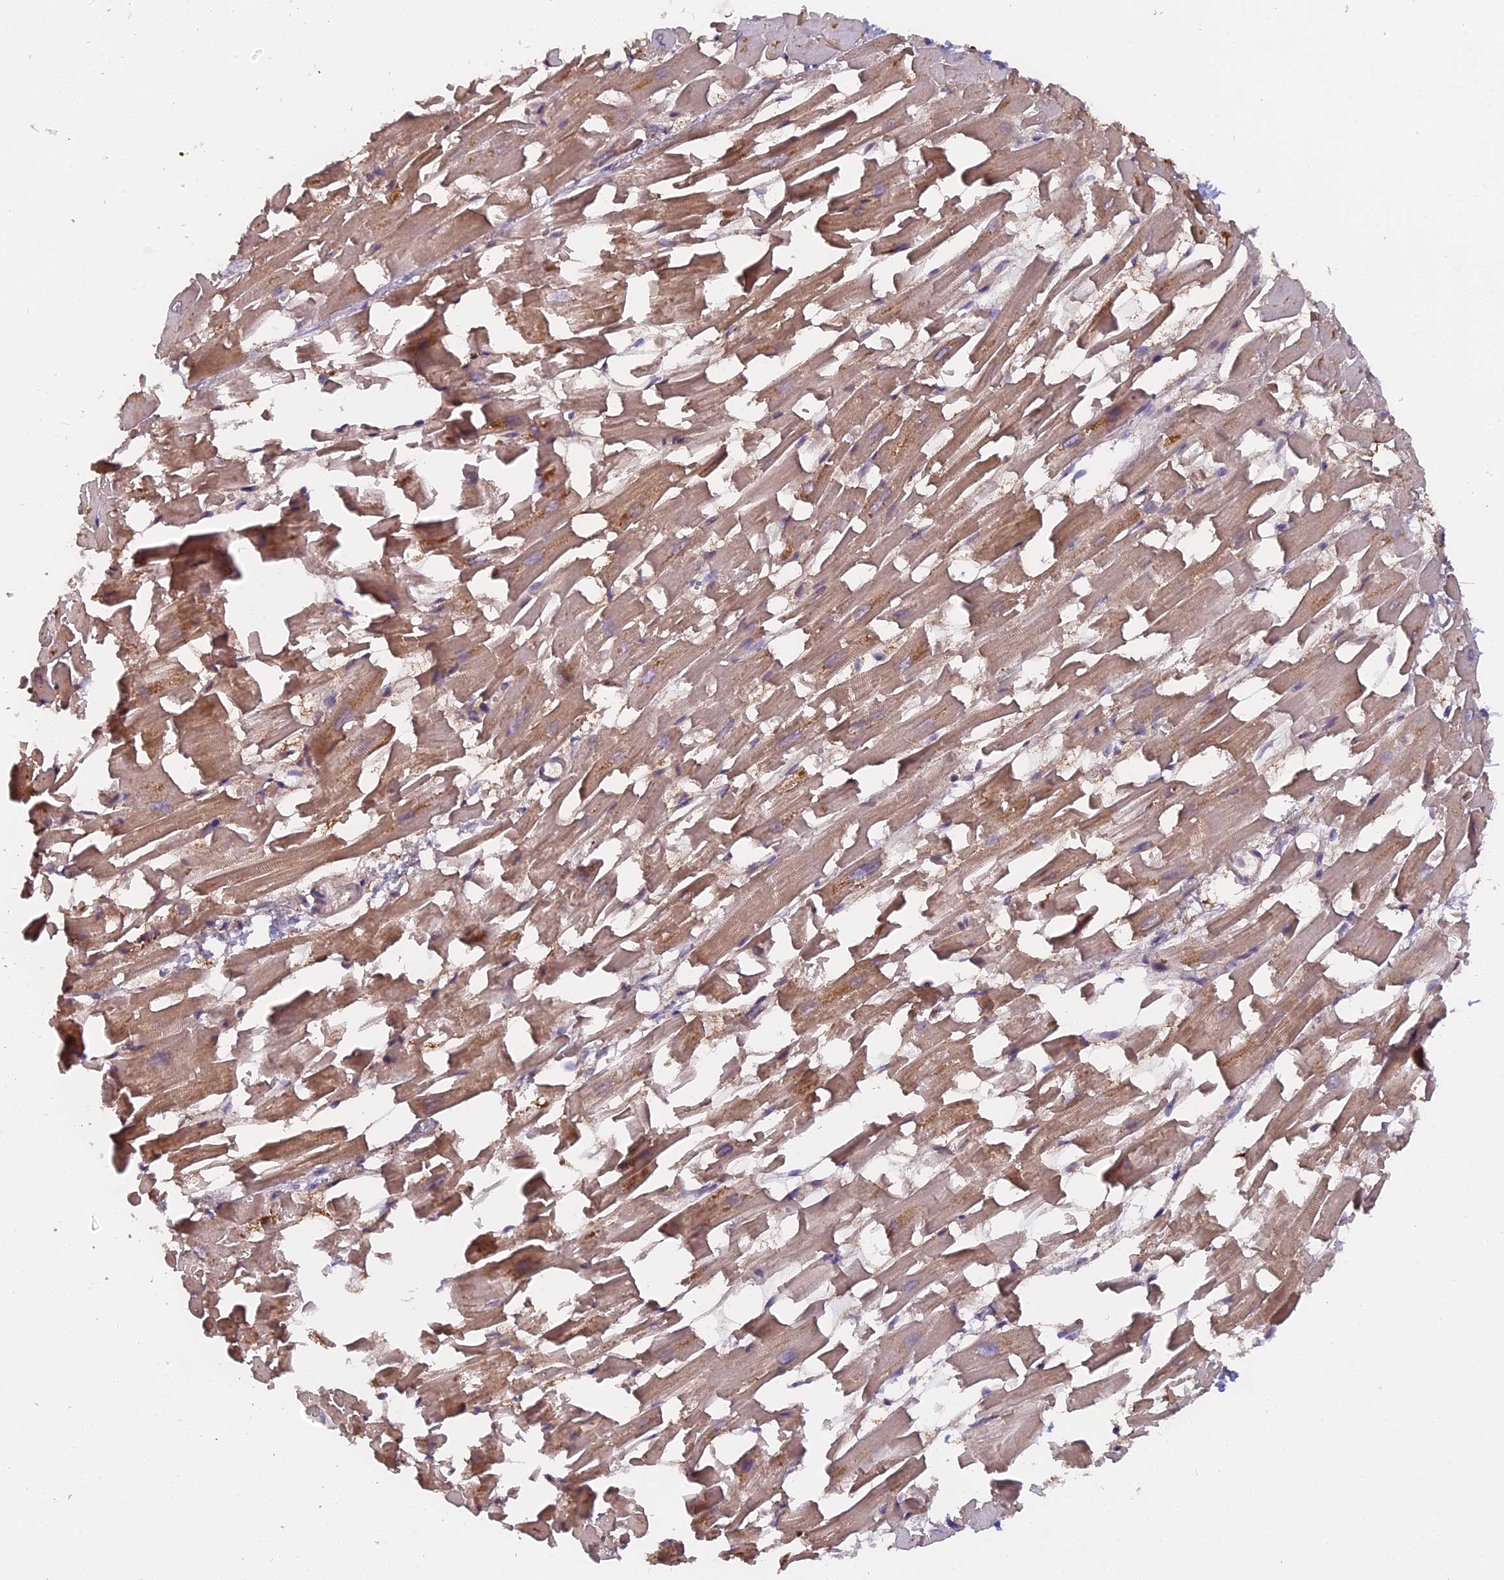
{"staining": {"intensity": "moderate", "quantity": ">75%", "location": "cytoplasmic/membranous"}, "tissue": "heart muscle", "cell_type": "Cardiomyocytes", "image_type": "normal", "snomed": [{"axis": "morphology", "description": "Normal tissue, NOS"}, {"axis": "topography", "description": "Heart"}], "caption": "A histopathology image of heart muscle stained for a protein exhibits moderate cytoplasmic/membranous brown staining in cardiomyocytes. The staining was performed using DAB (3,3'-diaminobenzidine) to visualize the protein expression in brown, while the nuclei were stained in blue with hematoxylin (Magnification: 20x).", "gene": "FAM118B", "patient": {"sex": "female", "age": 64}}